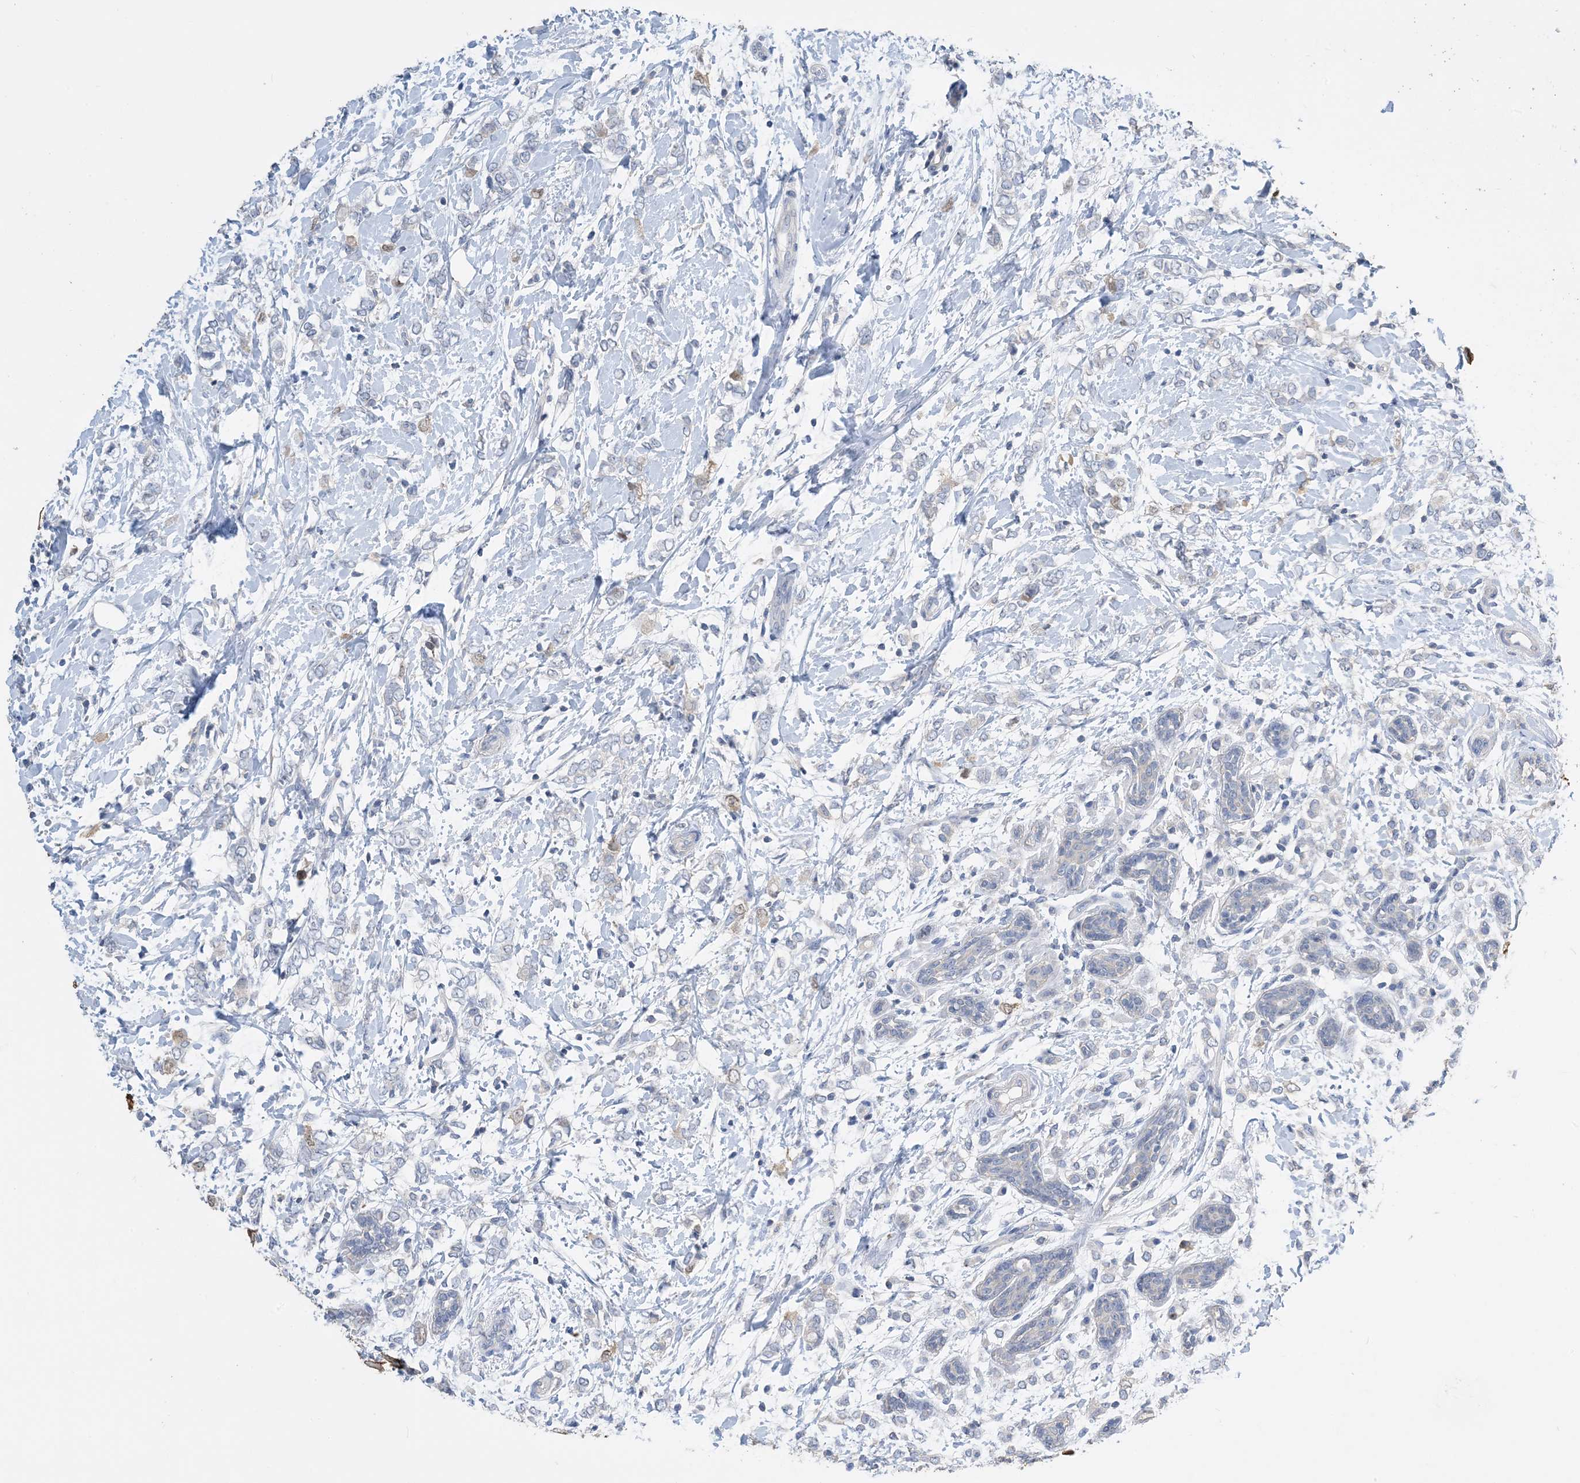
{"staining": {"intensity": "negative", "quantity": "none", "location": "none"}, "tissue": "breast cancer", "cell_type": "Tumor cells", "image_type": "cancer", "snomed": [{"axis": "morphology", "description": "Normal tissue, NOS"}, {"axis": "morphology", "description": "Lobular carcinoma"}, {"axis": "topography", "description": "Breast"}], "caption": "Breast cancer (lobular carcinoma) stained for a protein using immunohistochemistry demonstrates no expression tumor cells.", "gene": "KPRP", "patient": {"sex": "female", "age": 47}}